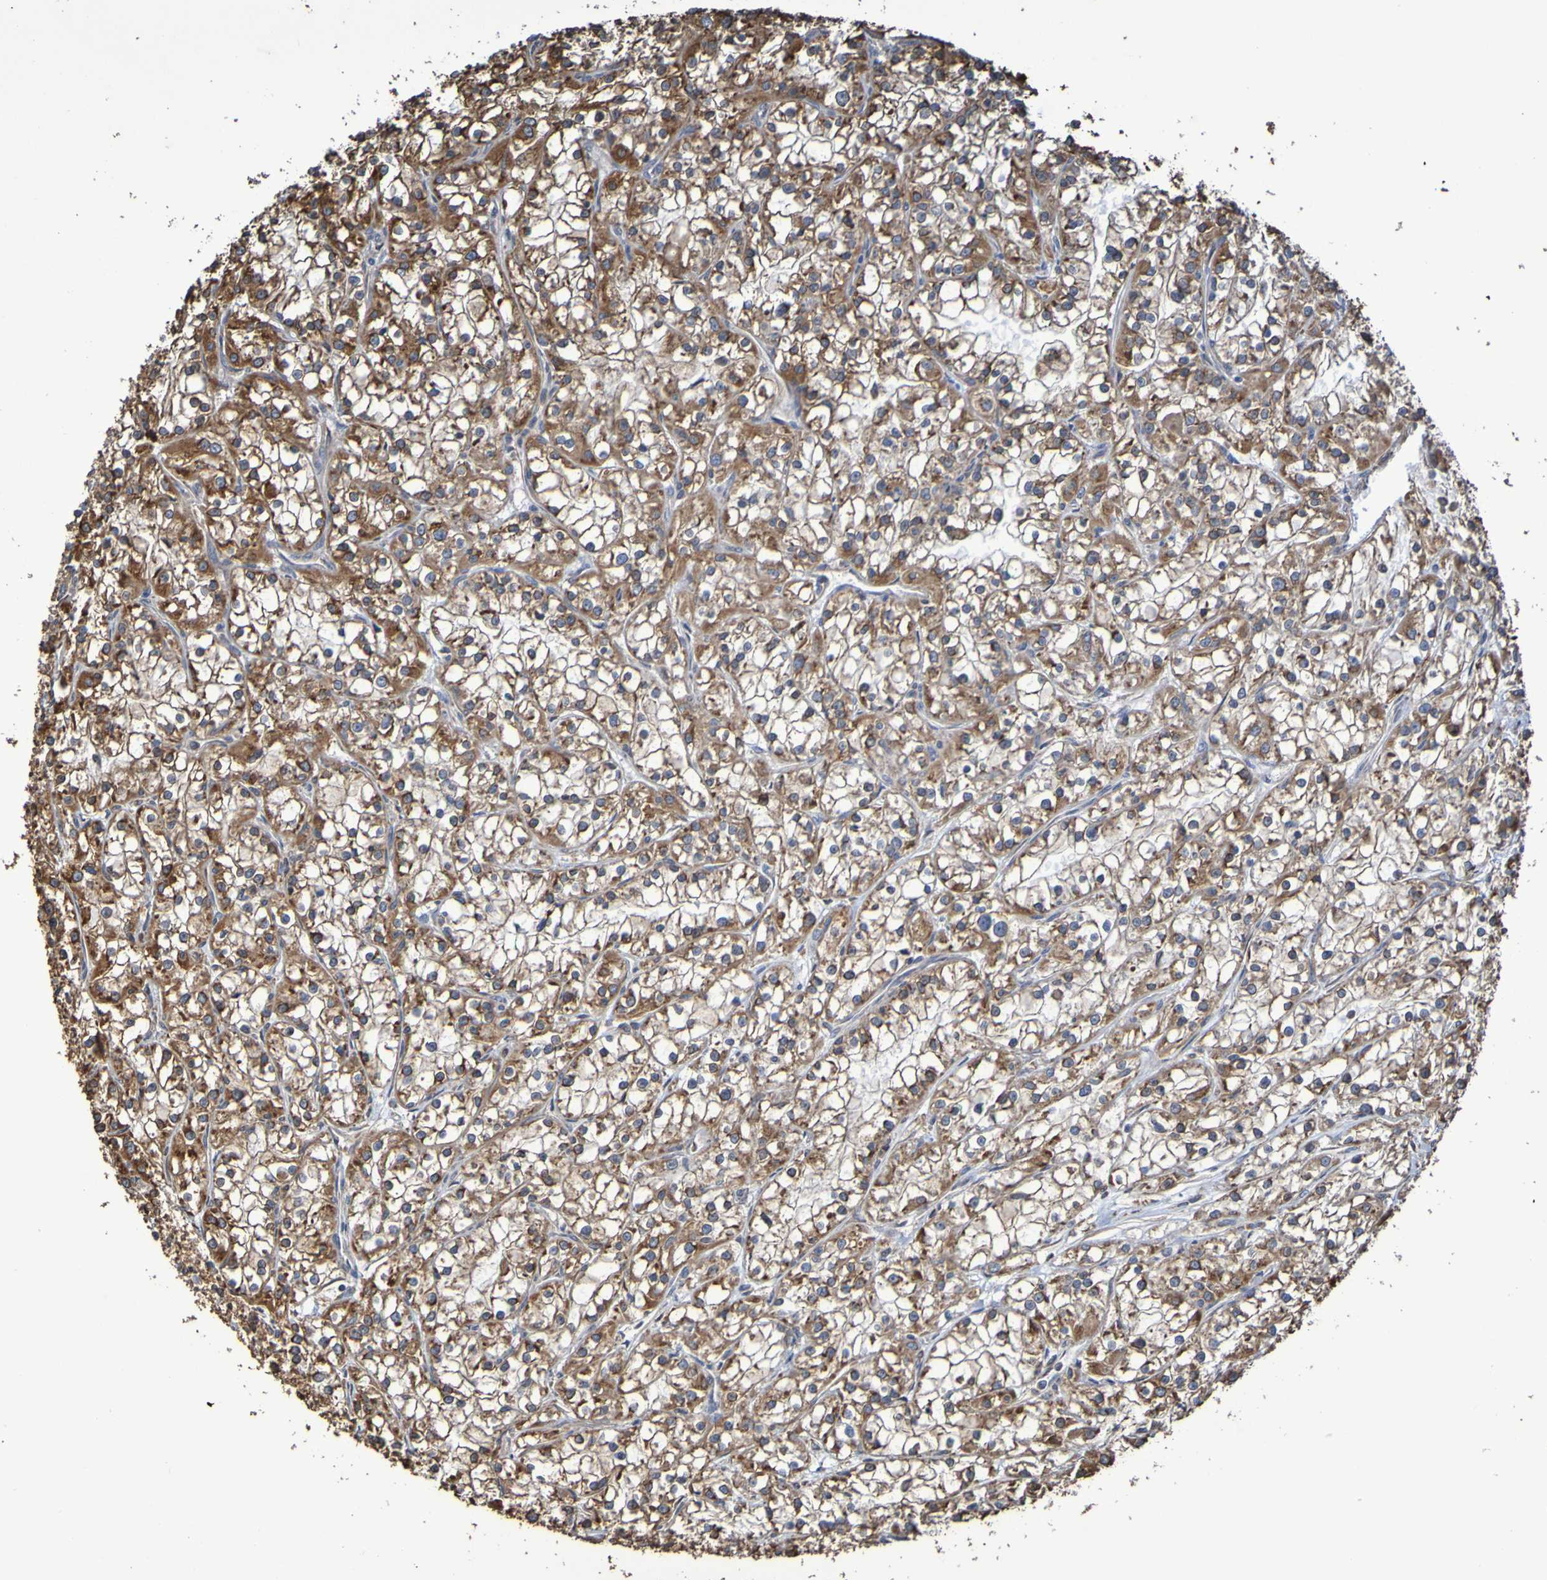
{"staining": {"intensity": "moderate", "quantity": ">75%", "location": "cytoplasmic/membranous"}, "tissue": "renal cancer", "cell_type": "Tumor cells", "image_type": "cancer", "snomed": [{"axis": "morphology", "description": "Adenocarcinoma, NOS"}, {"axis": "topography", "description": "Kidney"}], "caption": "Protein analysis of renal cancer tissue reveals moderate cytoplasmic/membranous positivity in approximately >75% of tumor cells.", "gene": "RAB11A", "patient": {"sex": "female", "age": 52}}